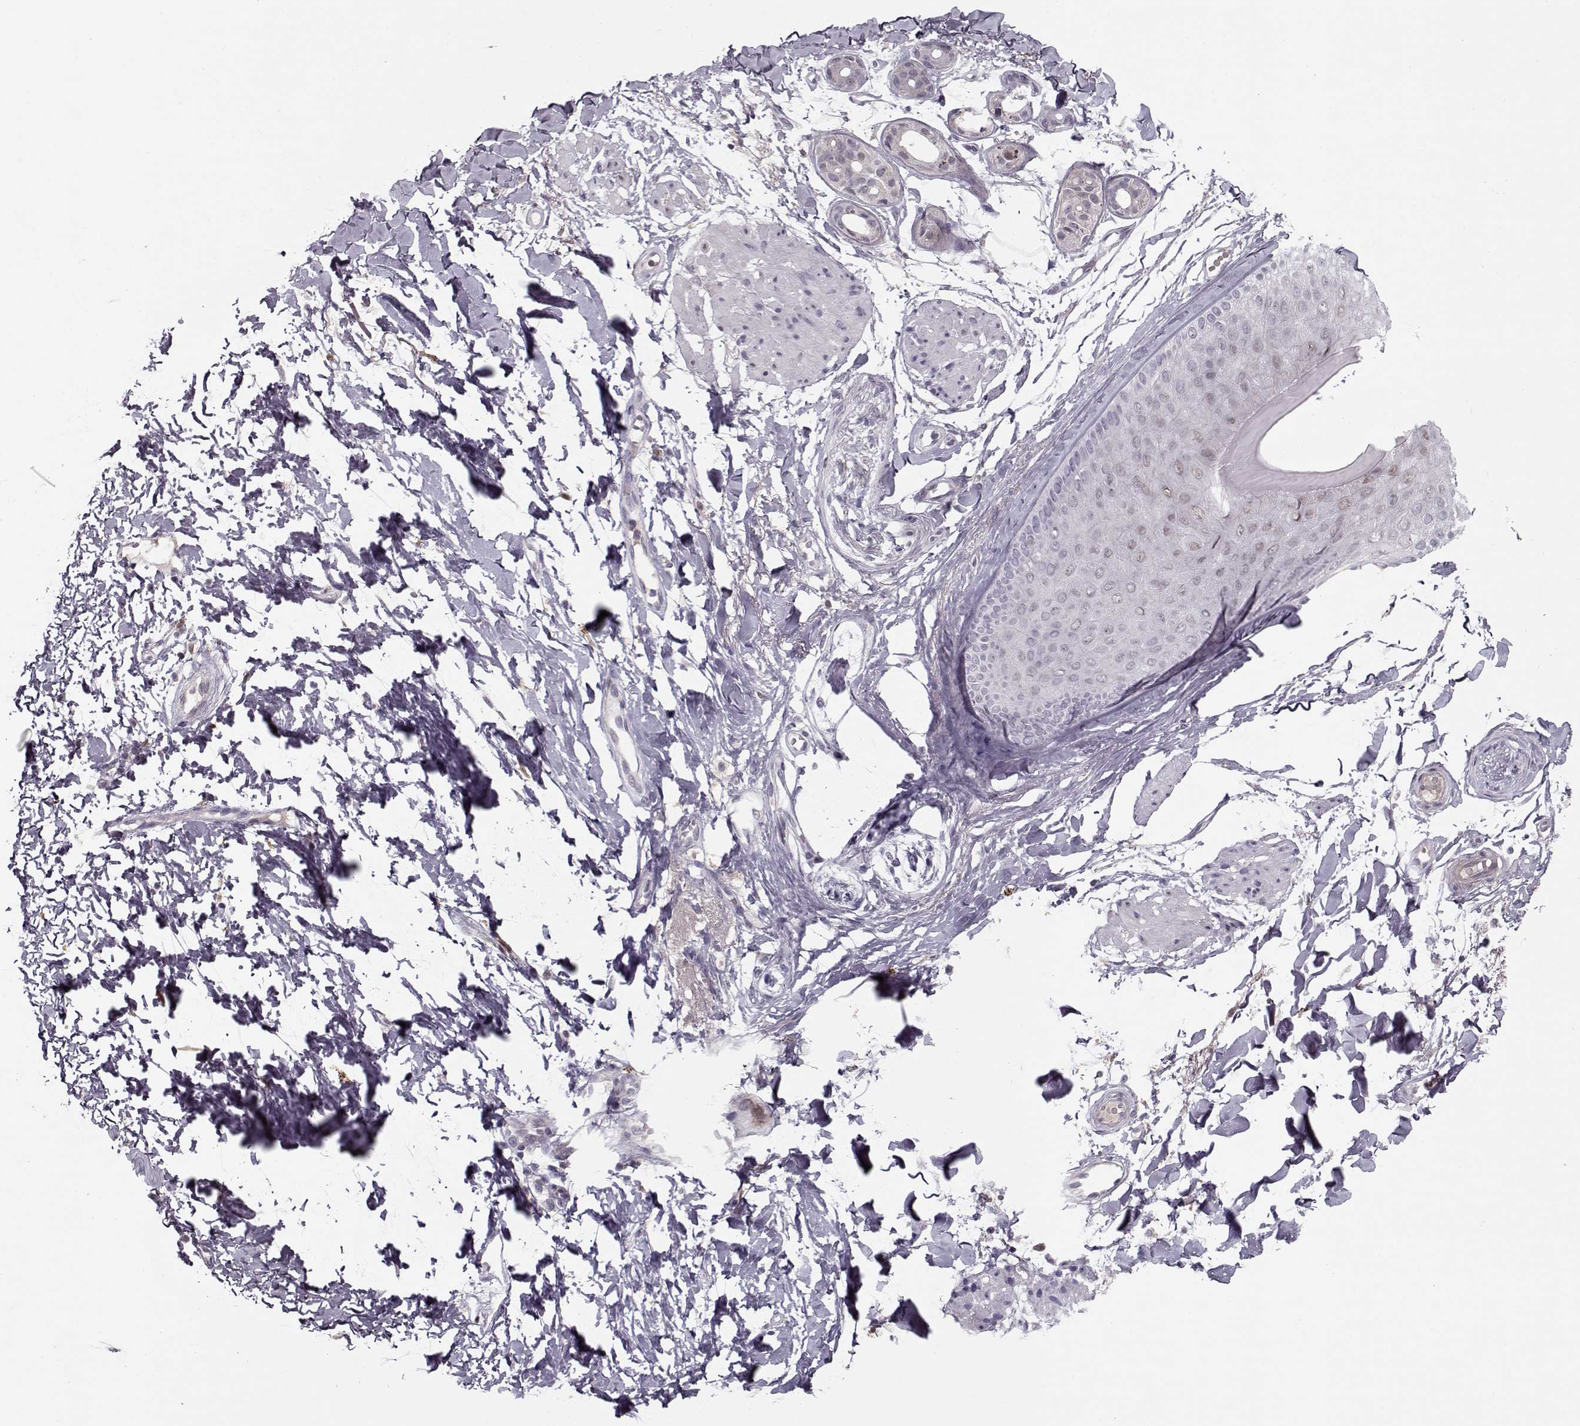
{"staining": {"intensity": "negative", "quantity": "none", "location": "none"}, "tissue": "skin cancer", "cell_type": "Tumor cells", "image_type": "cancer", "snomed": [{"axis": "morphology", "description": "Normal tissue, NOS"}, {"axis": "morphology", "description": "Basal cell carcinoma"}, {"axis": "topography", "description": "Skin"}], "caption": "The image shows no significant staining in tumor cells of skin basal cell carcinoma.", "gene": "DNAI3", "patient": {"sex": "male", "age": 84}}